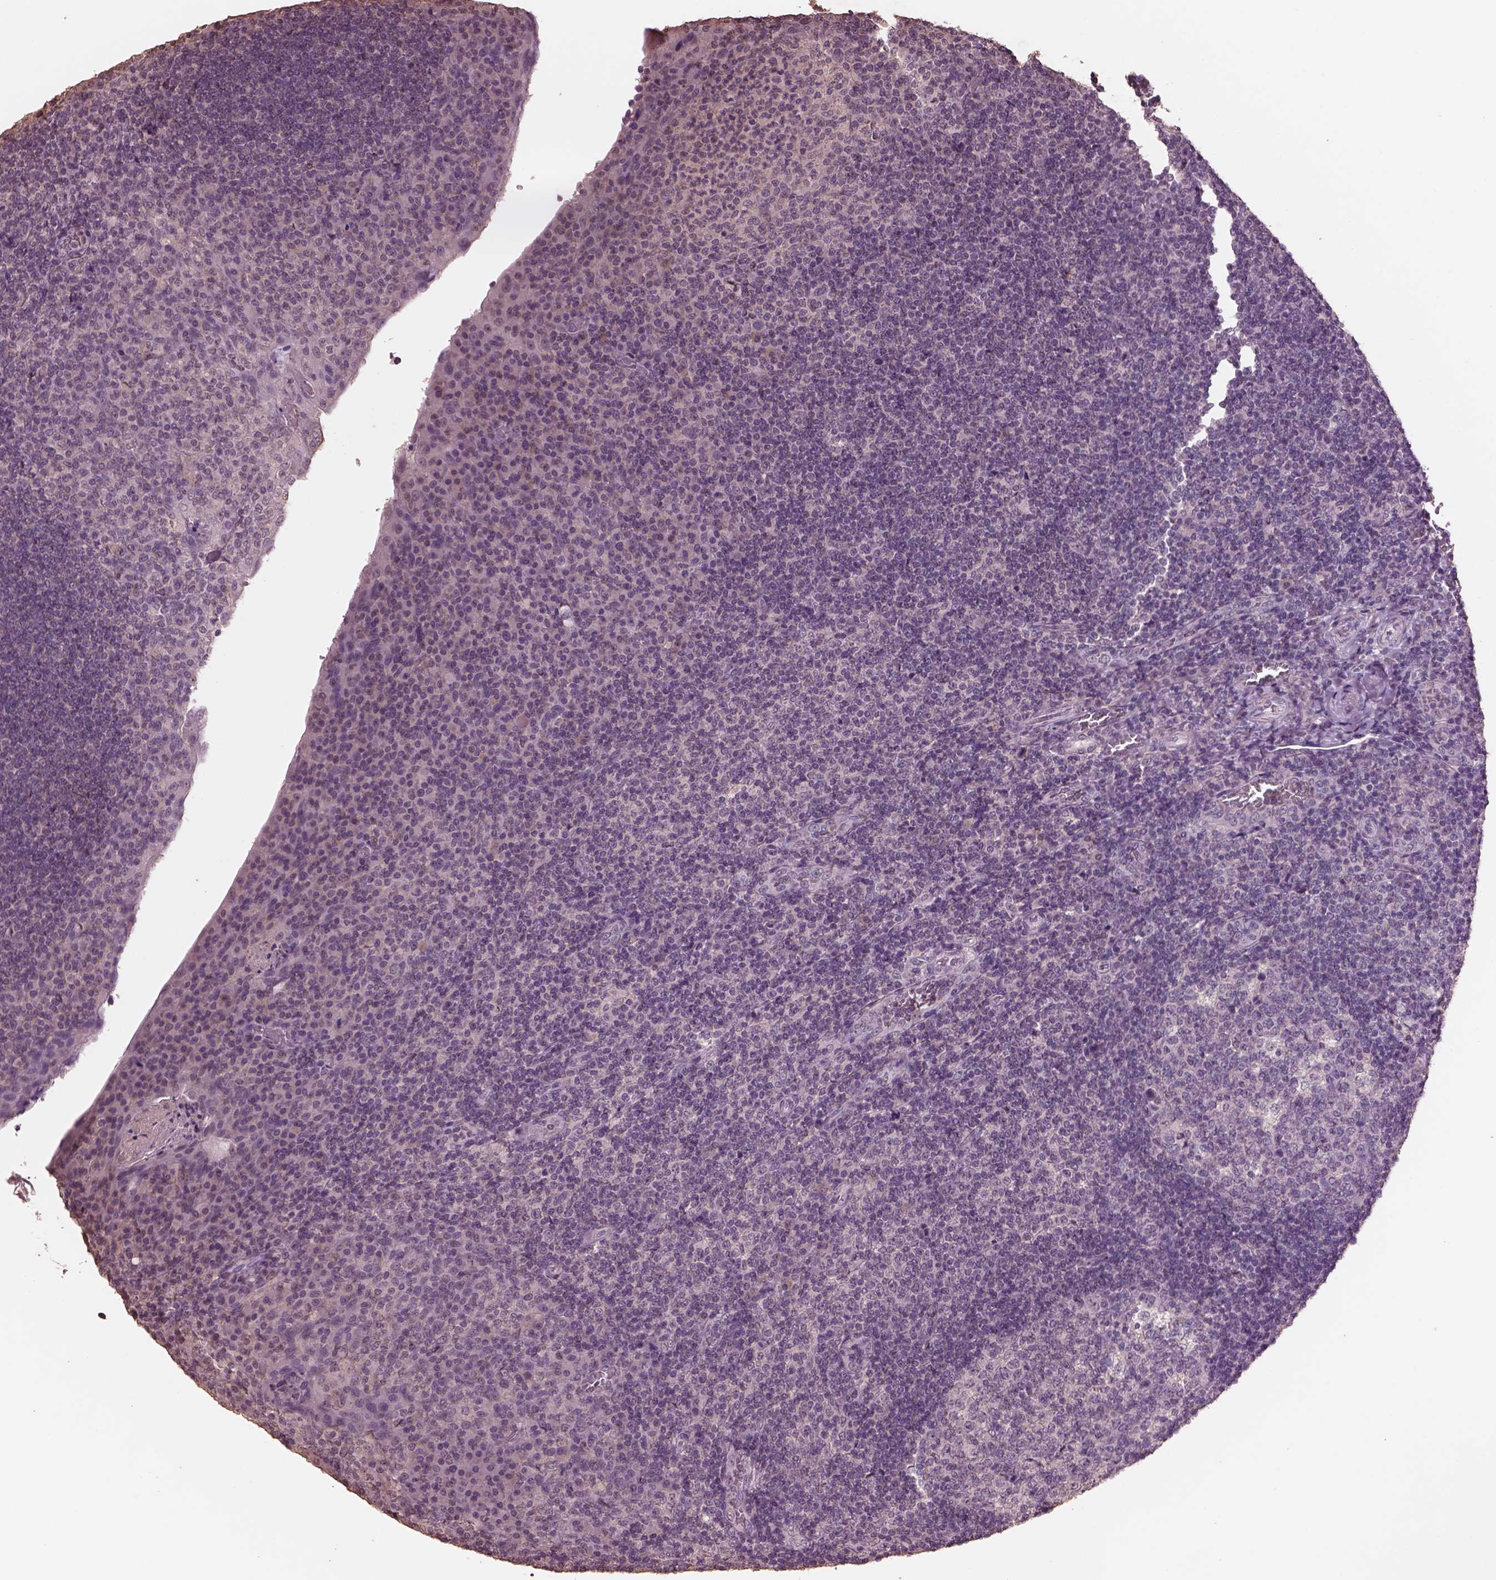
{"staining": {"intensity": "negative", "quantity": "none", "location": "none"}, "tissue": "tonsil", "cell_type": "Germinal center cells", "image_type": "normal", "snomed": [{"axis": "morphology", "description": "Normal tissue, NOS"}, {"axis": "topography", "description": "Tonsil"}], "caption": "Immunohistochemical staining of normal human tonsil reveals no significant positivity in germinal center cells.", "gene": "CPT1C", "patient": {"sex": "male", "age": 17}}